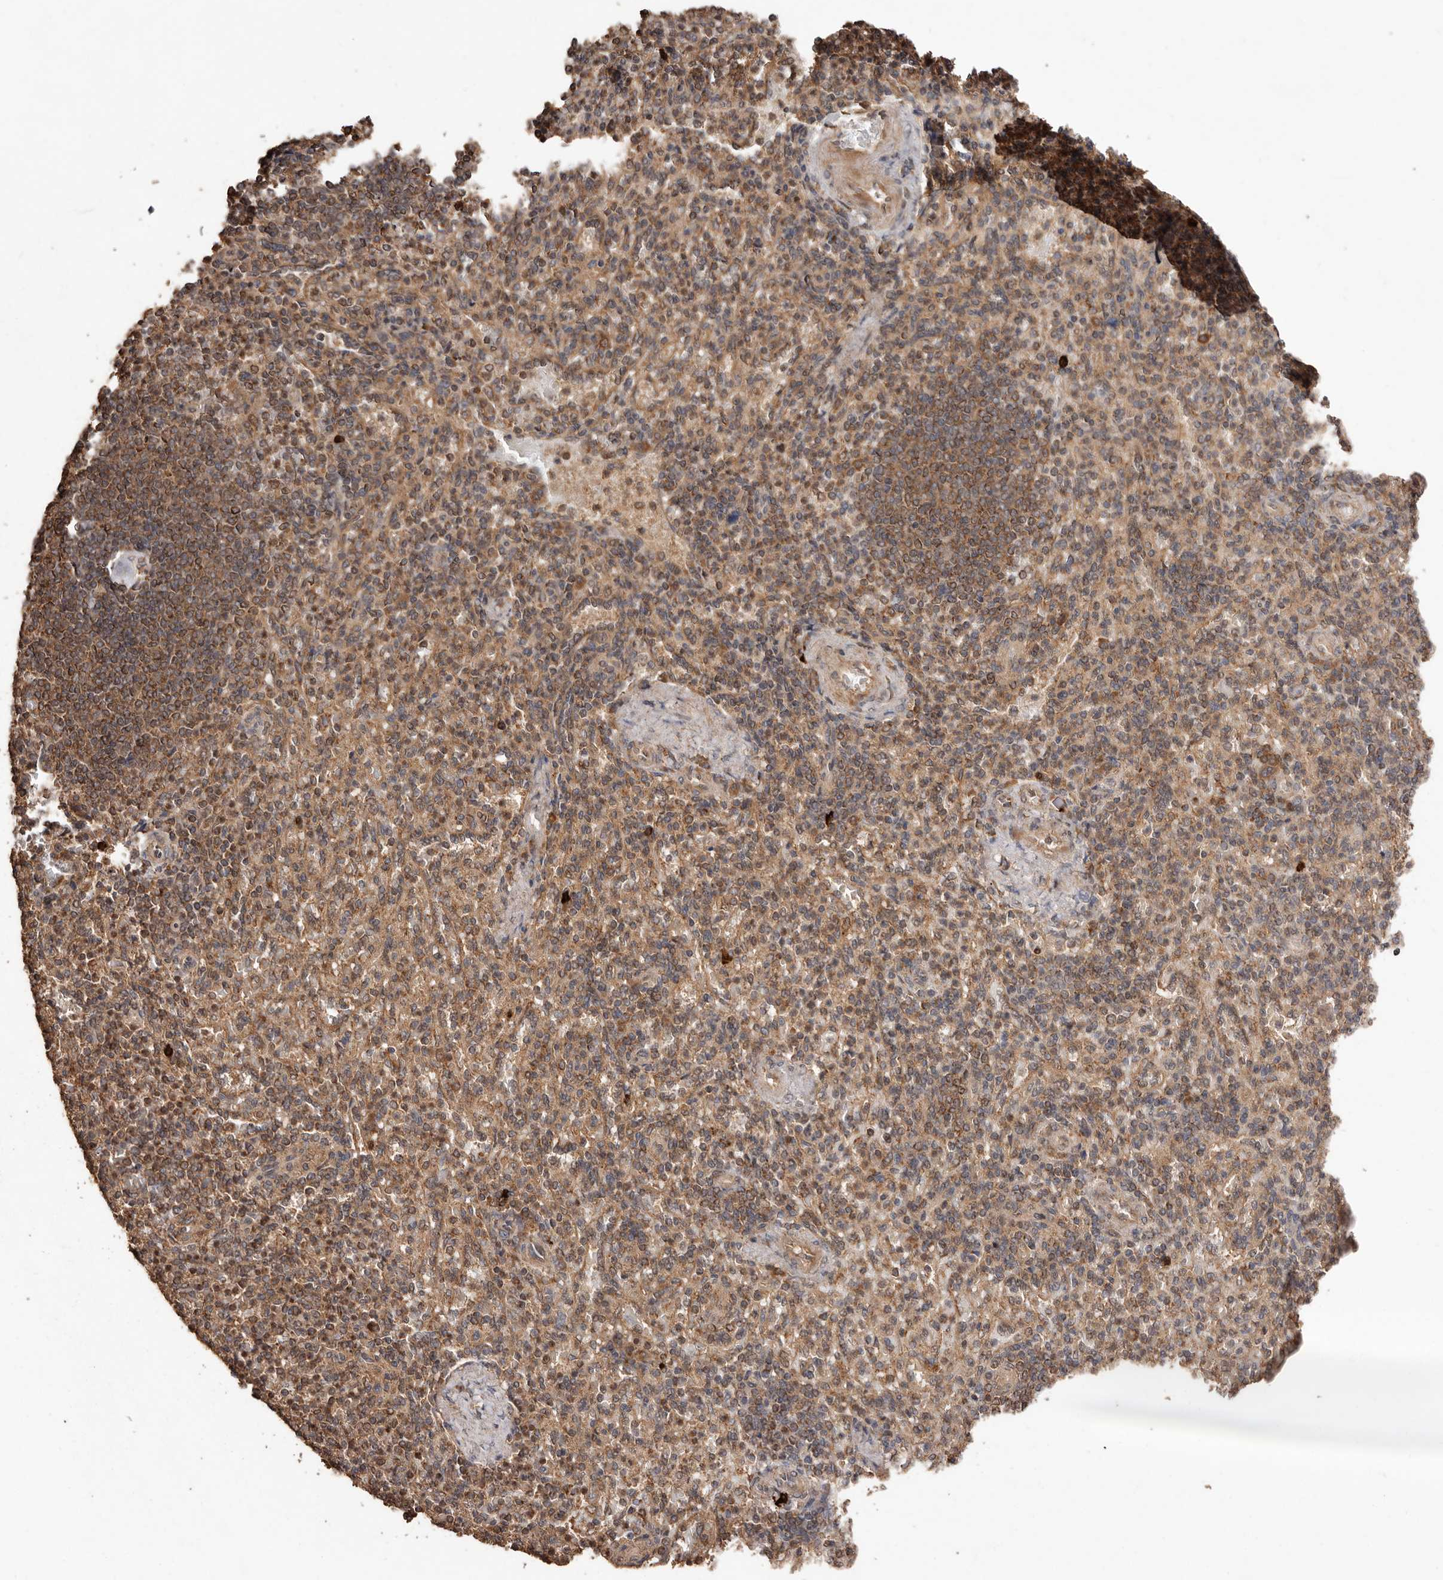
{"staining": {"intensity": "moderate", "quantity": ">75%", "location": "cytoplasmic/membranous"}, "tissue": "spleen", "cell_type": "Cells in red pulp", "image_type": "normal", "snomed": [{"axis": "morphology", "description": "Normal tissue, NOS"}, {"axis": "topography", "description": "Spleen"}], "caption": "Protein staining of normal spleen displays moderate cytoplasmic/membranous staining in approximately >75% of cells in red pulp. The staining is performed using DAB brown chromogen to label protein expression. The nuclei are counter-stained blue using hematoxylin.", "gene": "RWDD1", "patient": {"sex": "female", "age": 74}}